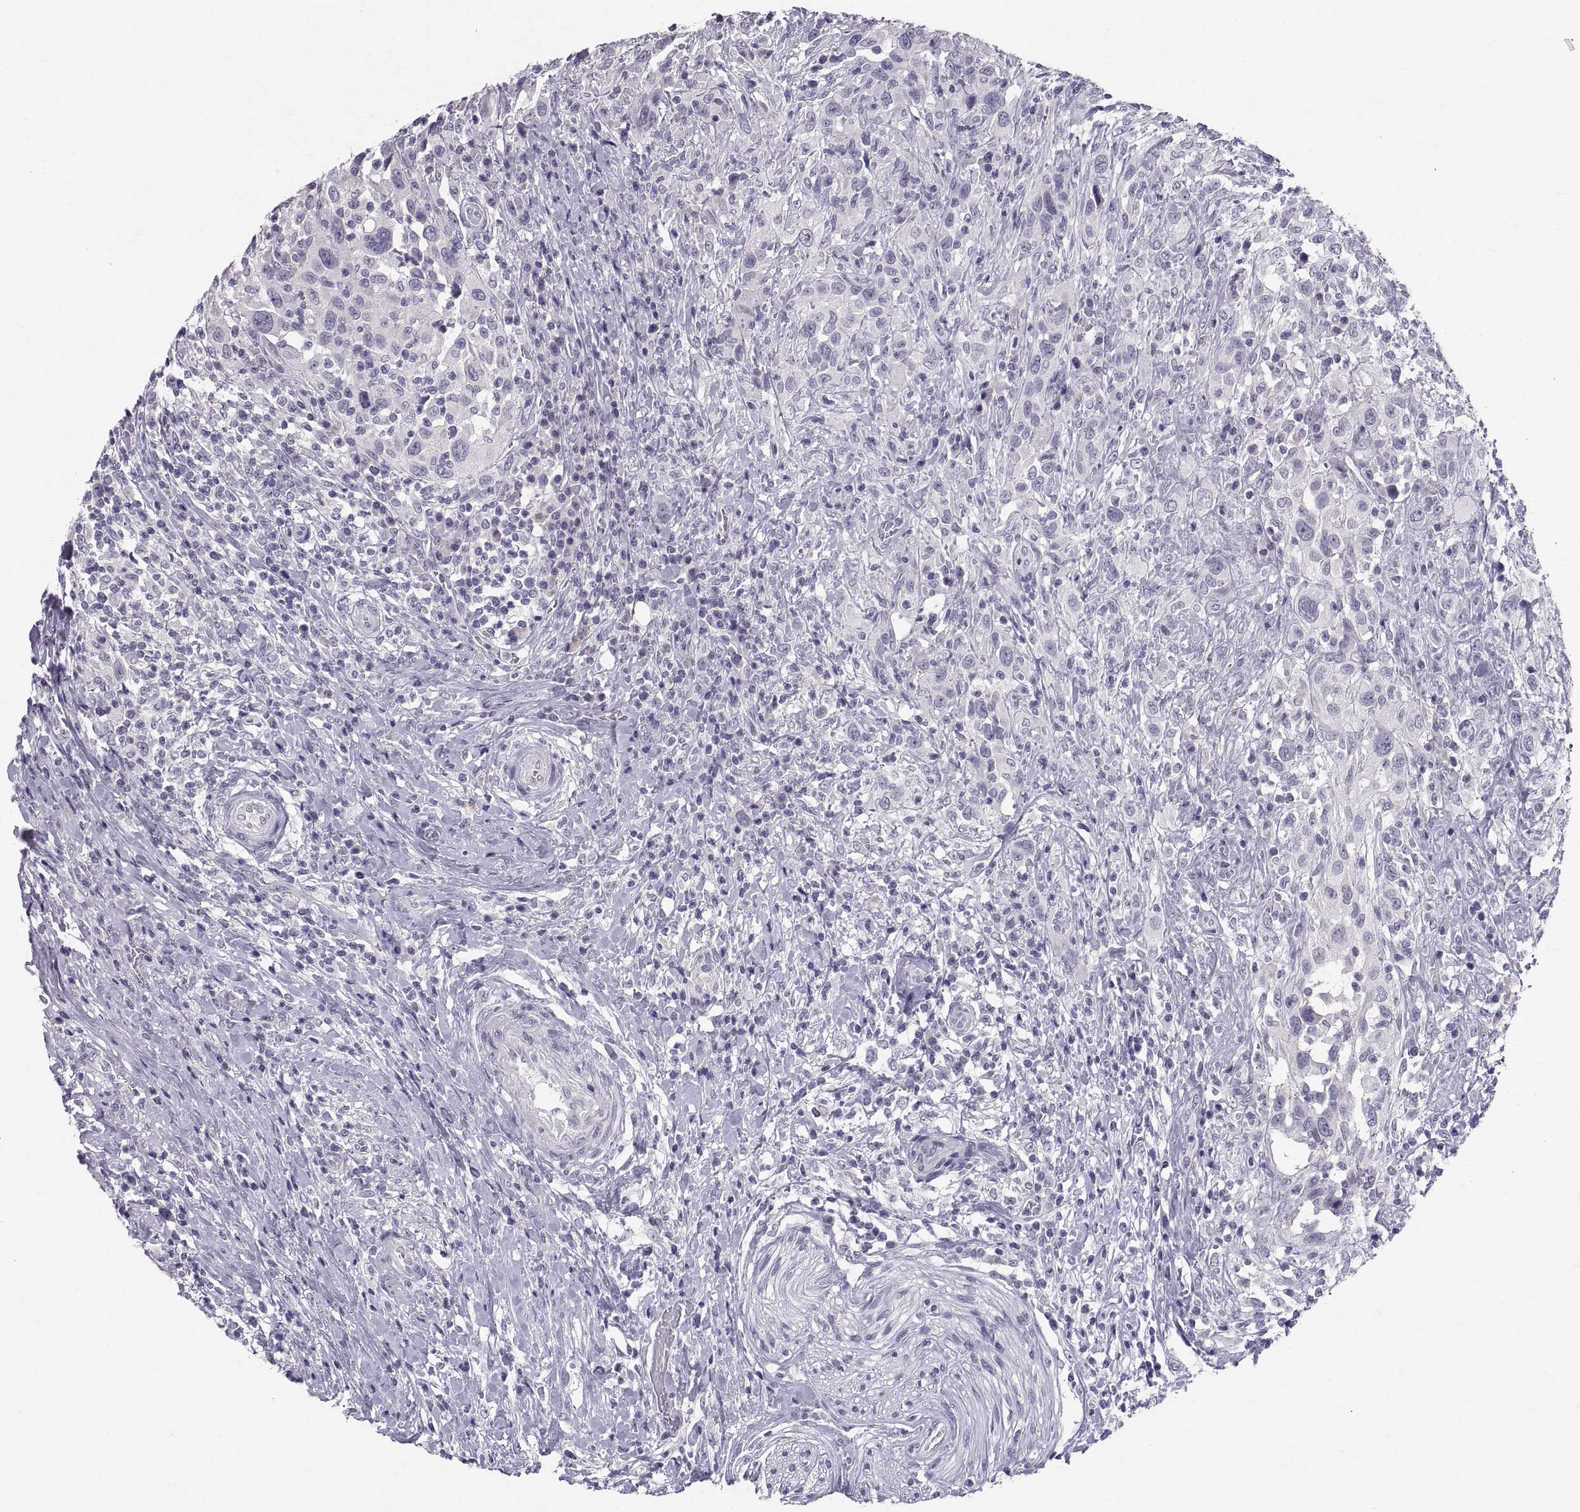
{"staining": {"intensity": "negative", "quantity": "none", "location": "none"}, "tissue": "urothelial cancer", "cell_type": "Tumor cells", "image_type": "cancer", "snomed": [{"axis": "morphology", "description": "Urothelial carcinoma, NOS"}, {"axis": "morphology", "description": "Urothelial carcinoma, High grade"}, {"axis": "topography", "description": "Urinary bladder"}], "caption": "Immunohistochemistry image of human high-grade urothelial carcinoma stained for a protein (brown), which shows no positivity in tumor cells.", "gene": "PTN", "patient": {"sex": "female", "age": 64}}